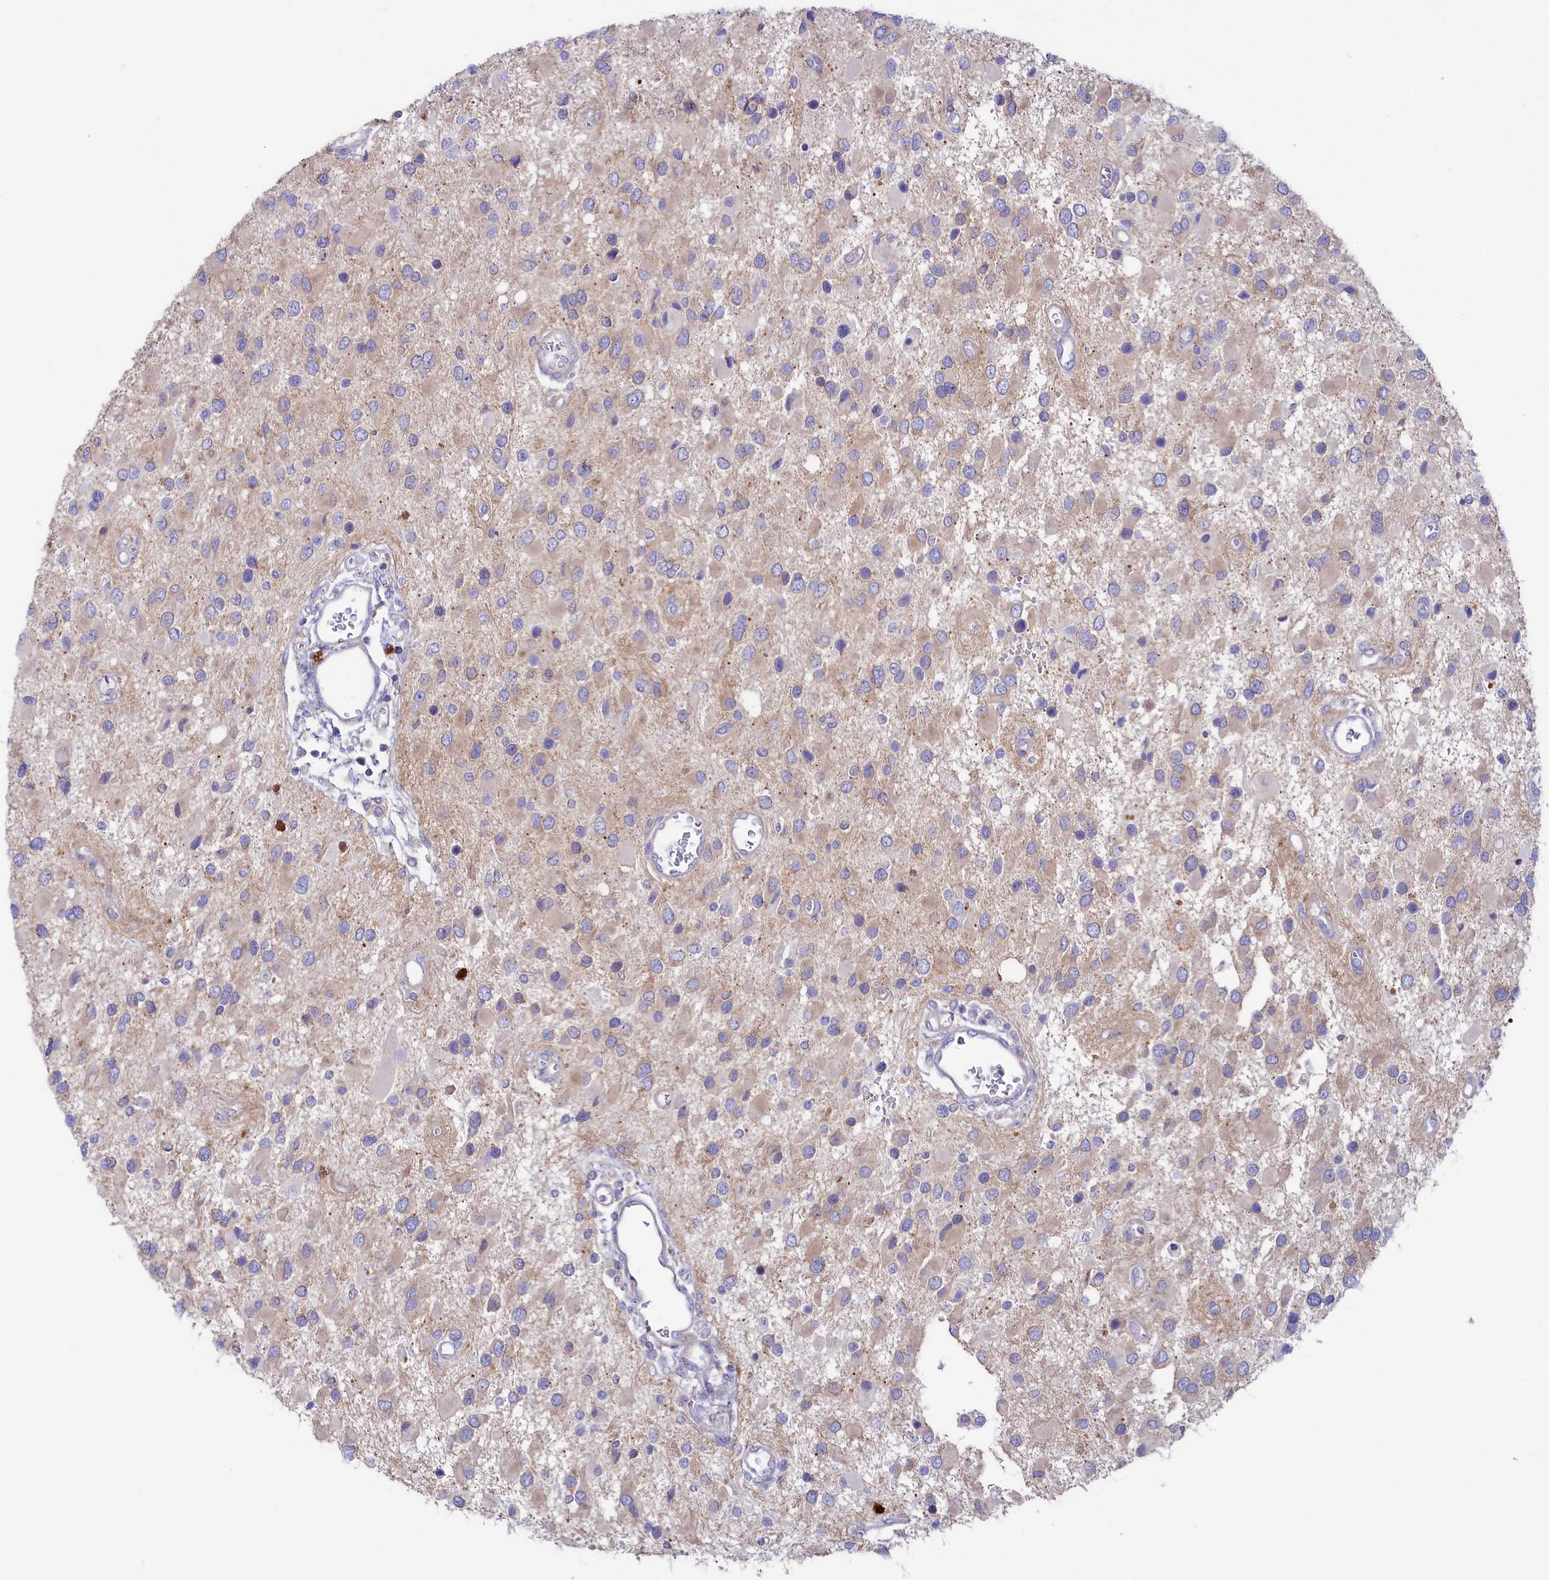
{"staining": {"intensity": "negative", "quantity": "none", "location": "none"}, "tissue": "glioma", "cell_type": "Tumor cells", "image_type": "cancer", "snomed": [{"axis": "morphology", "description": "Glioma, malignant, High grade"}, {"axis": "topography", "description": "Brain"}], "caption": "Protein analysis of malignant high-grade glioma shows no significant positivity in tumor cells.", "gene": "VPS26B", "patient": {"sex": "male", "age": 53}}